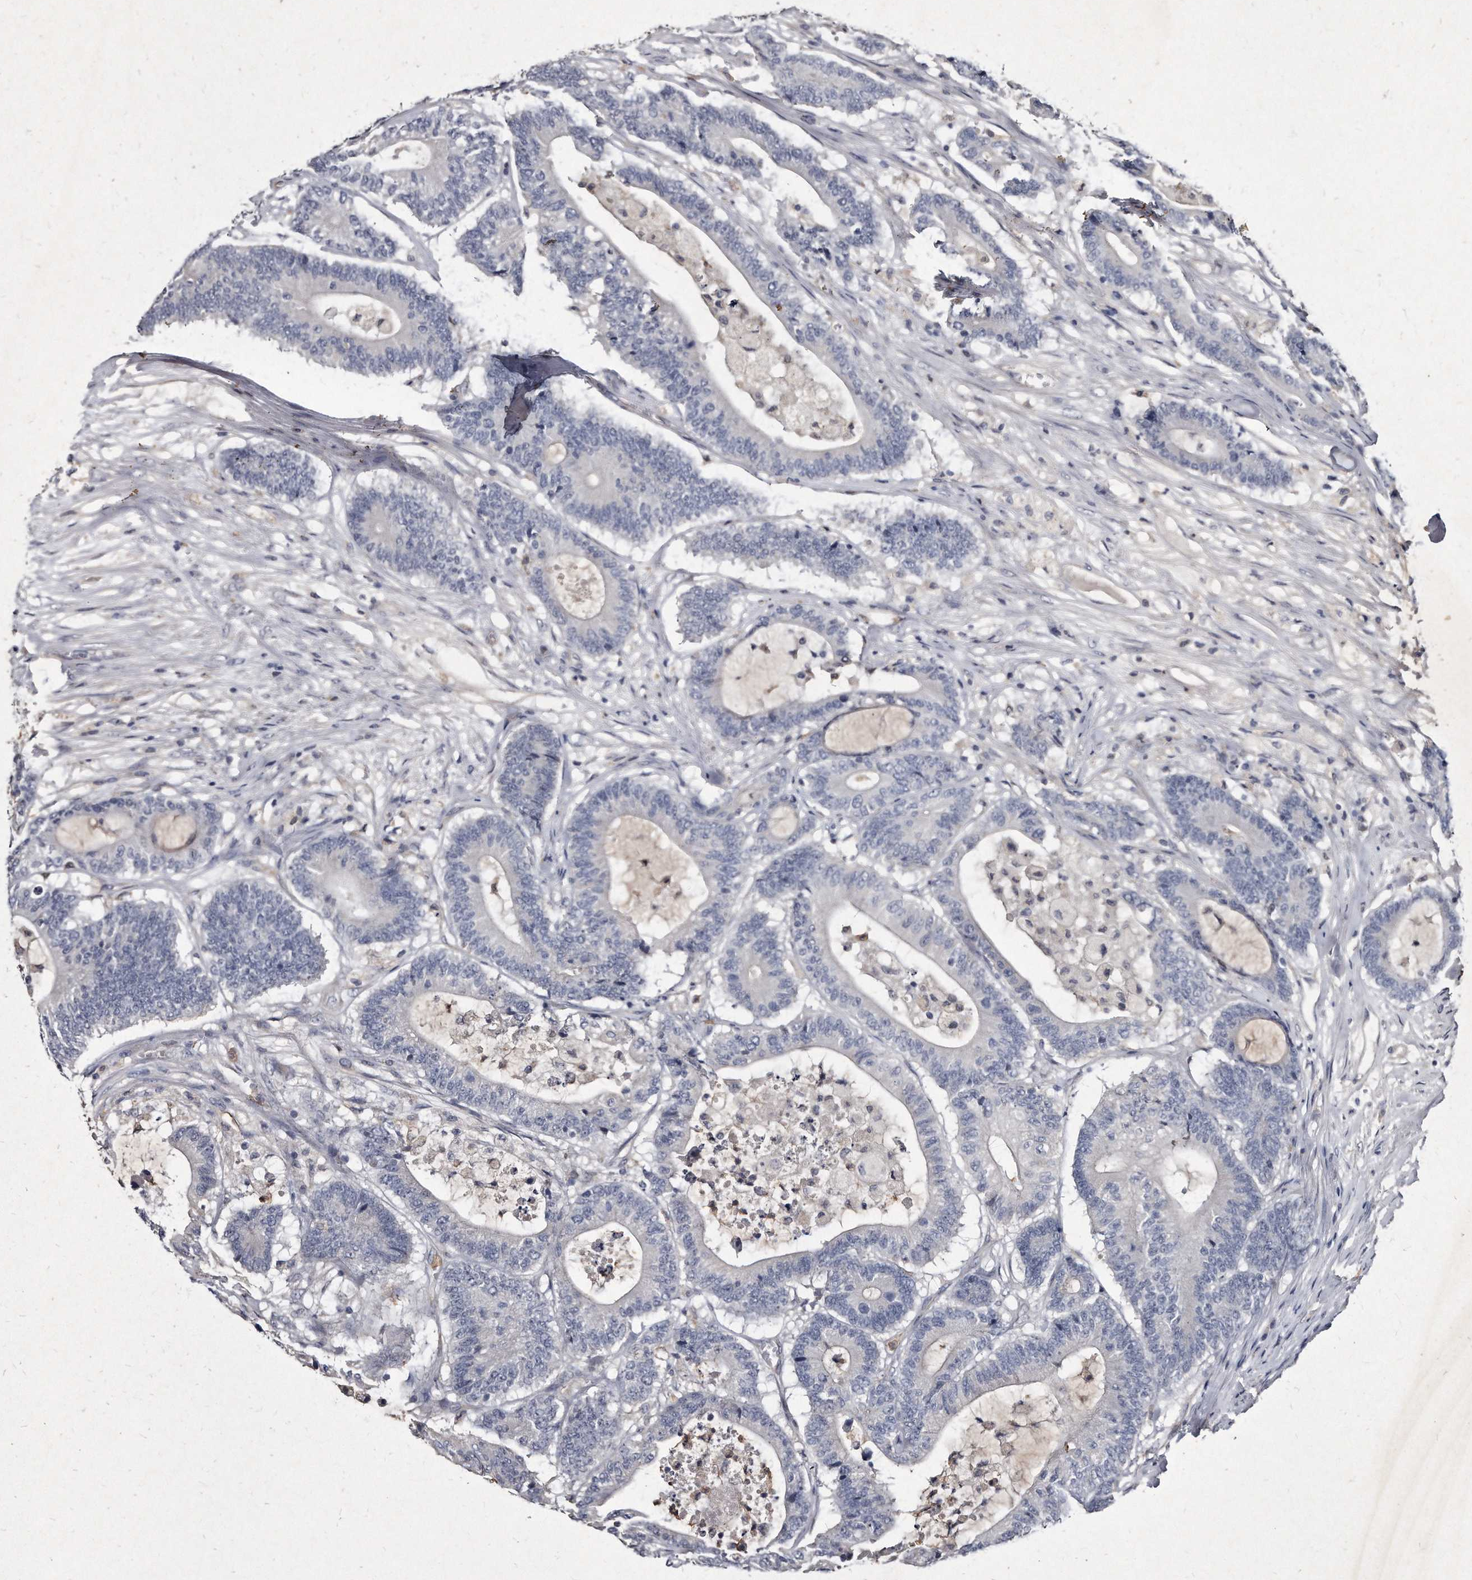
{"staining": {"intensity": "negative", "quantity": "none", "location": "none"}, "tissue": "colorectal cancer", "cell_type": "Tumor cells", "image_type": "cancer", "snomed": [{"axis": "morphology", "description": "Adenocarcinoma, NOS"}, {"axis": "topography", "description": "Colon"}], "caption": "The immunohistochemistry (IHC) image has no significant staining in tumor cells of colorectal adenocarcinoma tissue. (IHC, brightfield microscopy, high magnification).", "gene": "KLHDC3", "patient": {"sex": "female", "age": 84}}